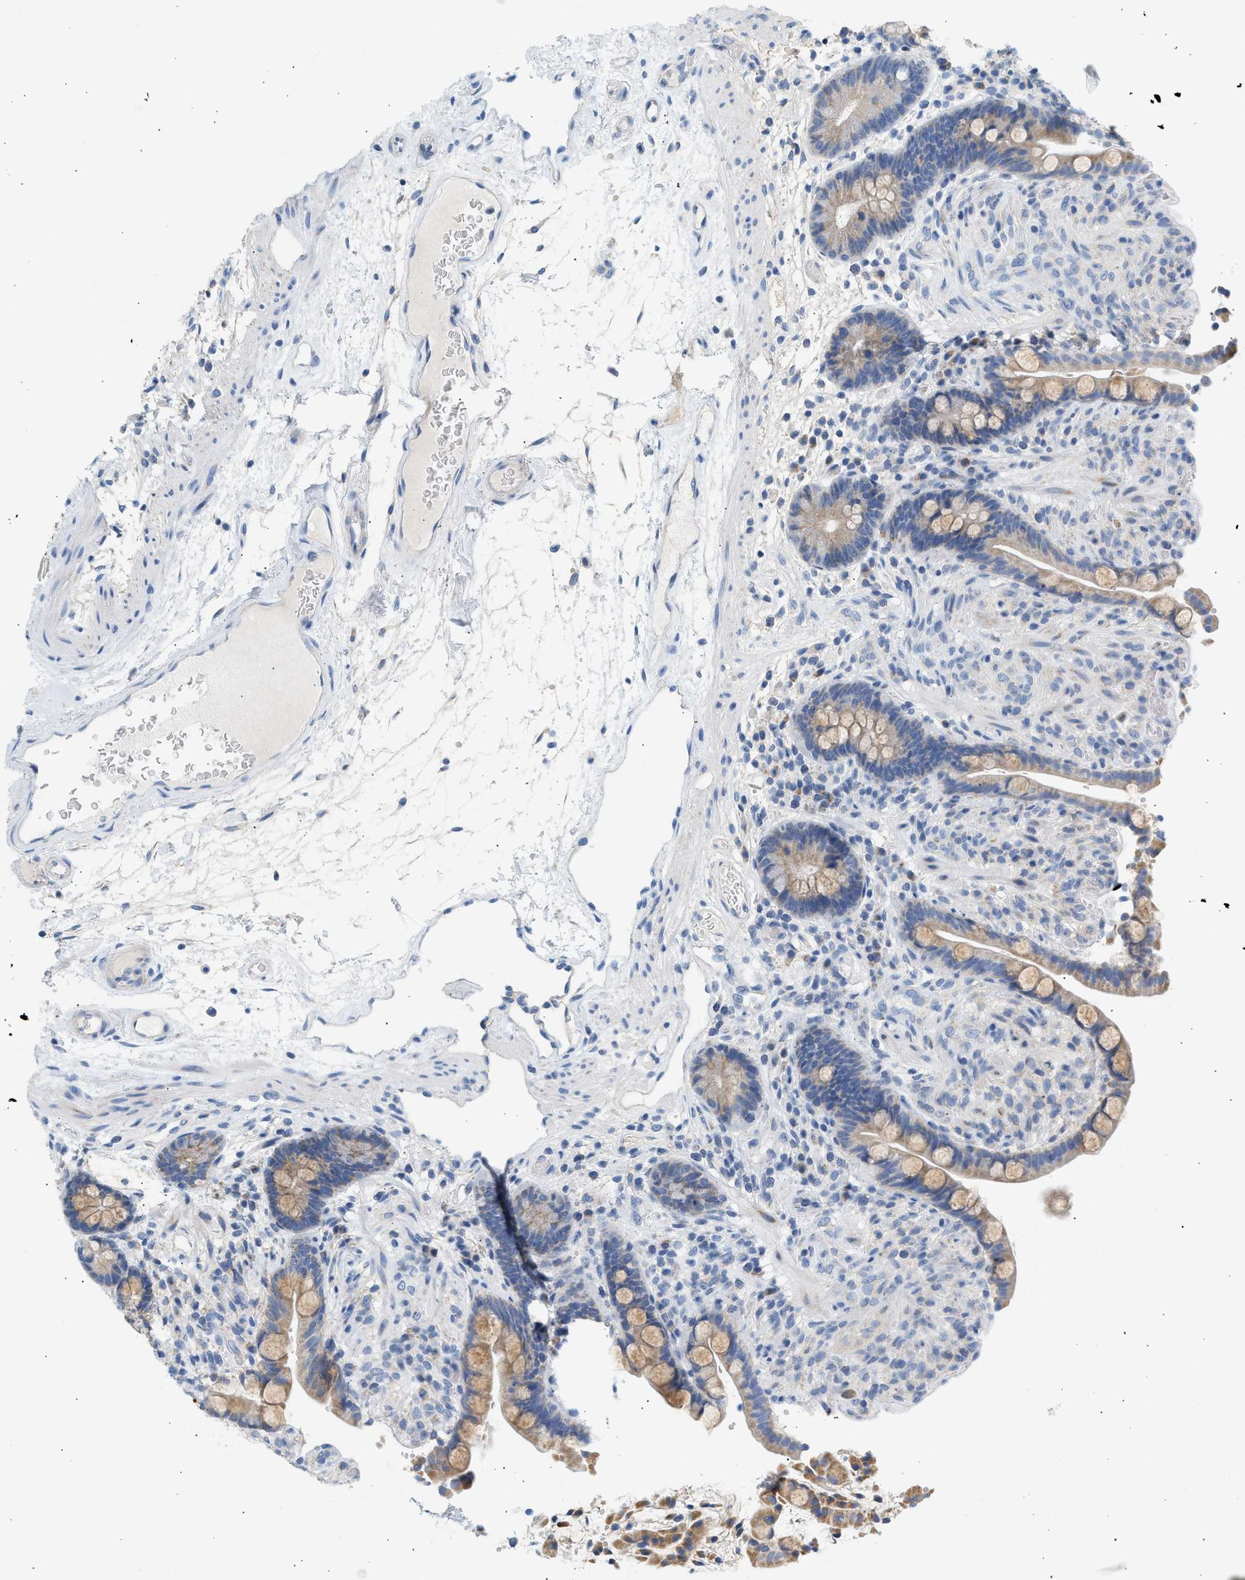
{"staining": {"intensity": "negative", "quantity": "none", "location": "none"}, "tissue": "colon", "cell_type": "Endothelial cells", "image_type": "normal", "snomed": [{"axis": "morphology", "description": "Normal tissue, NOS"}, {"axis": "topography", "description": "Colon"}], "caption": "A photomicrograph of colon stained for a protein demonstrates no brown staining in endothelial cells. The staining was performed using DAB (3,3'-diaminobenzidine) to visualize the protein expression in brown, while the nuclei were stained in blue with hematoxylin (Magnification: 20x).", "gene": "NDUFS8", "patient": {"sex": "male", "age": 73}}